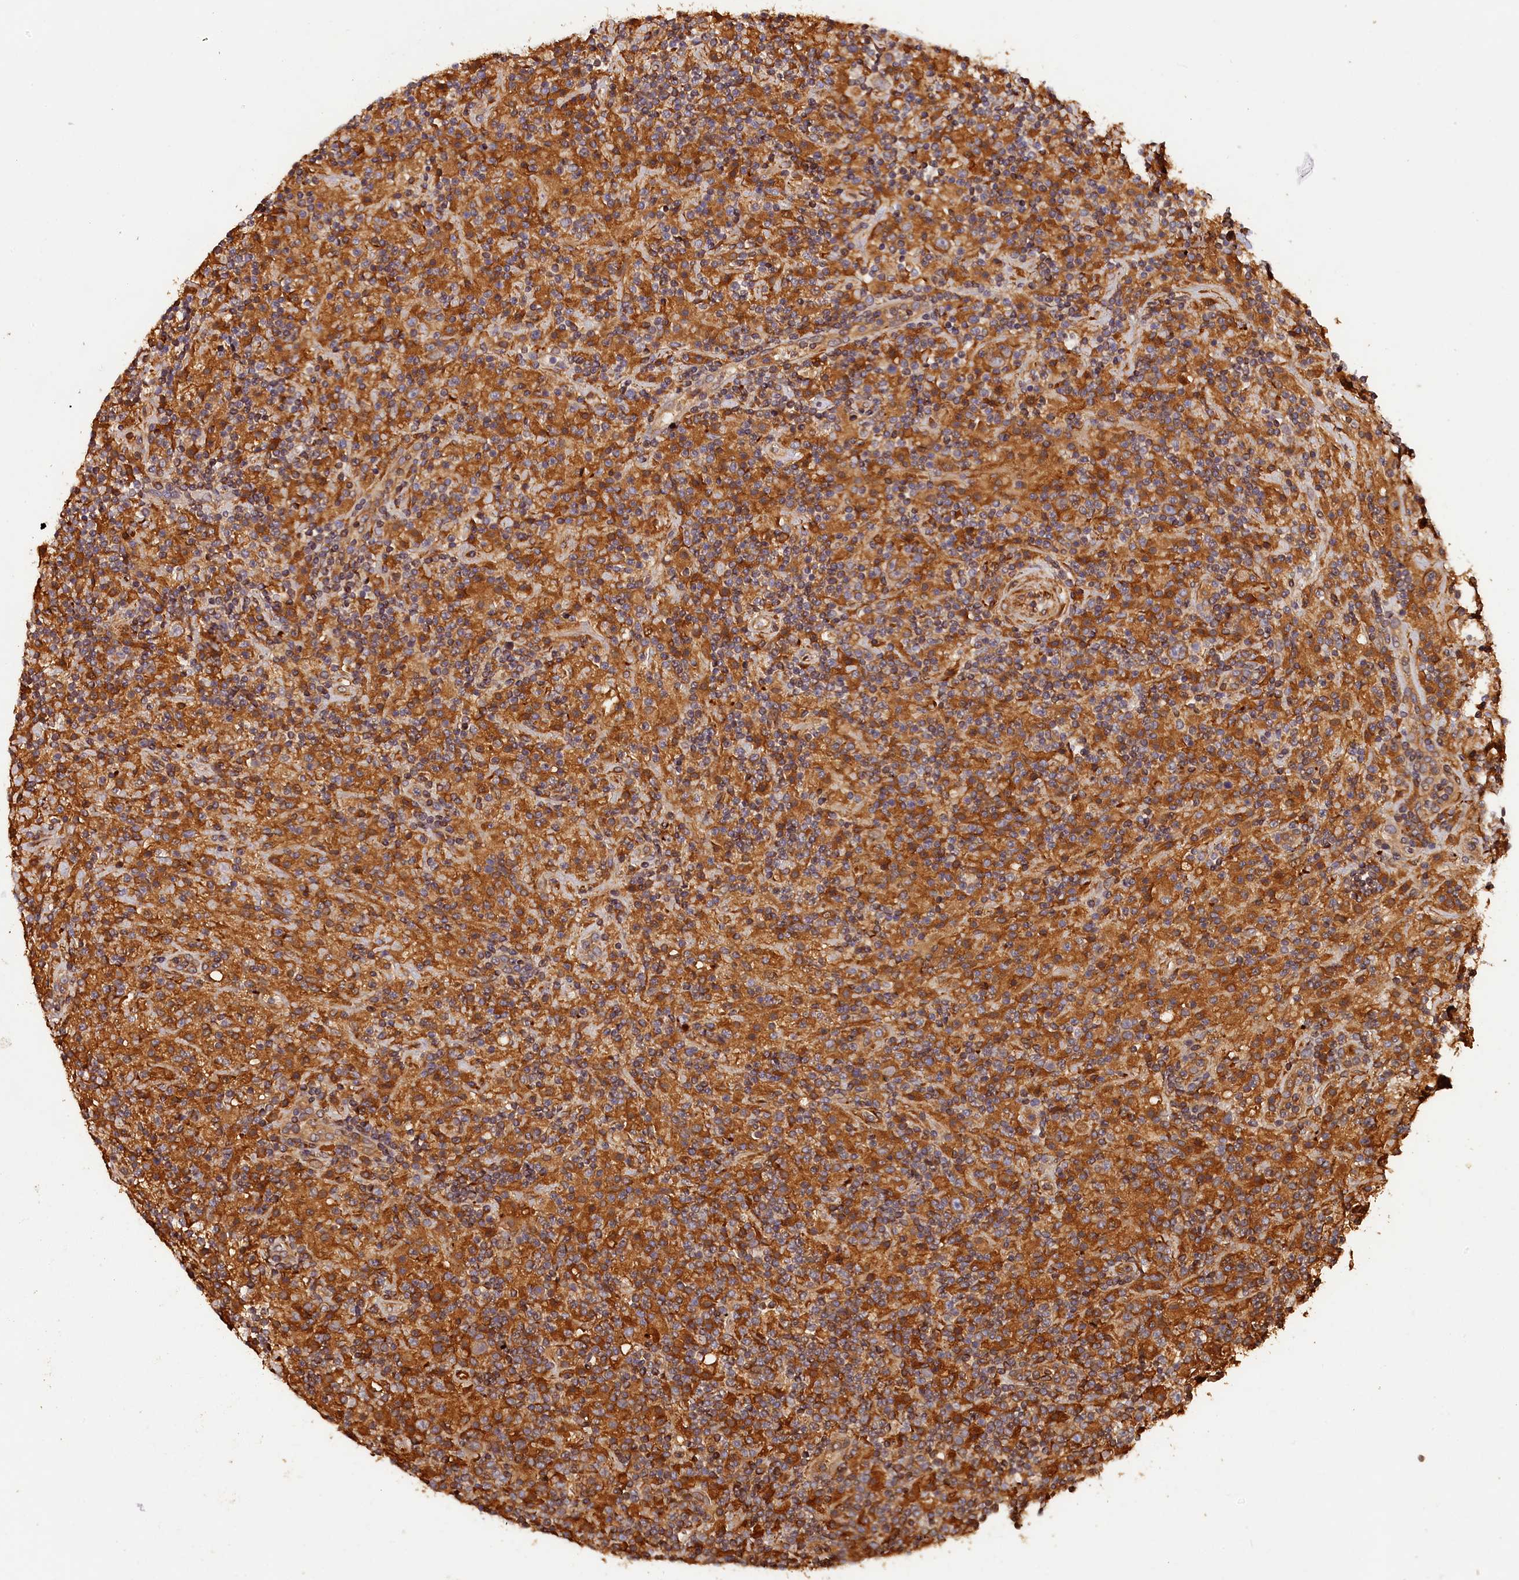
{"staining": {"intensity": "moderate", "quantity": ">75%", "location": "cytoplasmic/membranous"}, "tissue": "lymphoma", "cell_type": "Tumor cells", "image_type": "cancer", "snomed": [{"axis": "morphology", "description": "Hodgkin's disease, NOS"}, {"axis": "topography", "description": "Lymph node"}], "caption": "Protein expression analysis of Hodgkin's disease demonstrates moderate cytoplasmic/membranous expression in about >75% of tumor cells. The staining was performed using DAB (3,3'-diaminobenzidine), with brown indicating positive protein expression. Nuclei are stained blue with hematoxylin.", "gene": "HMOX2", "patient": {"sex": "male", "age": 70}}